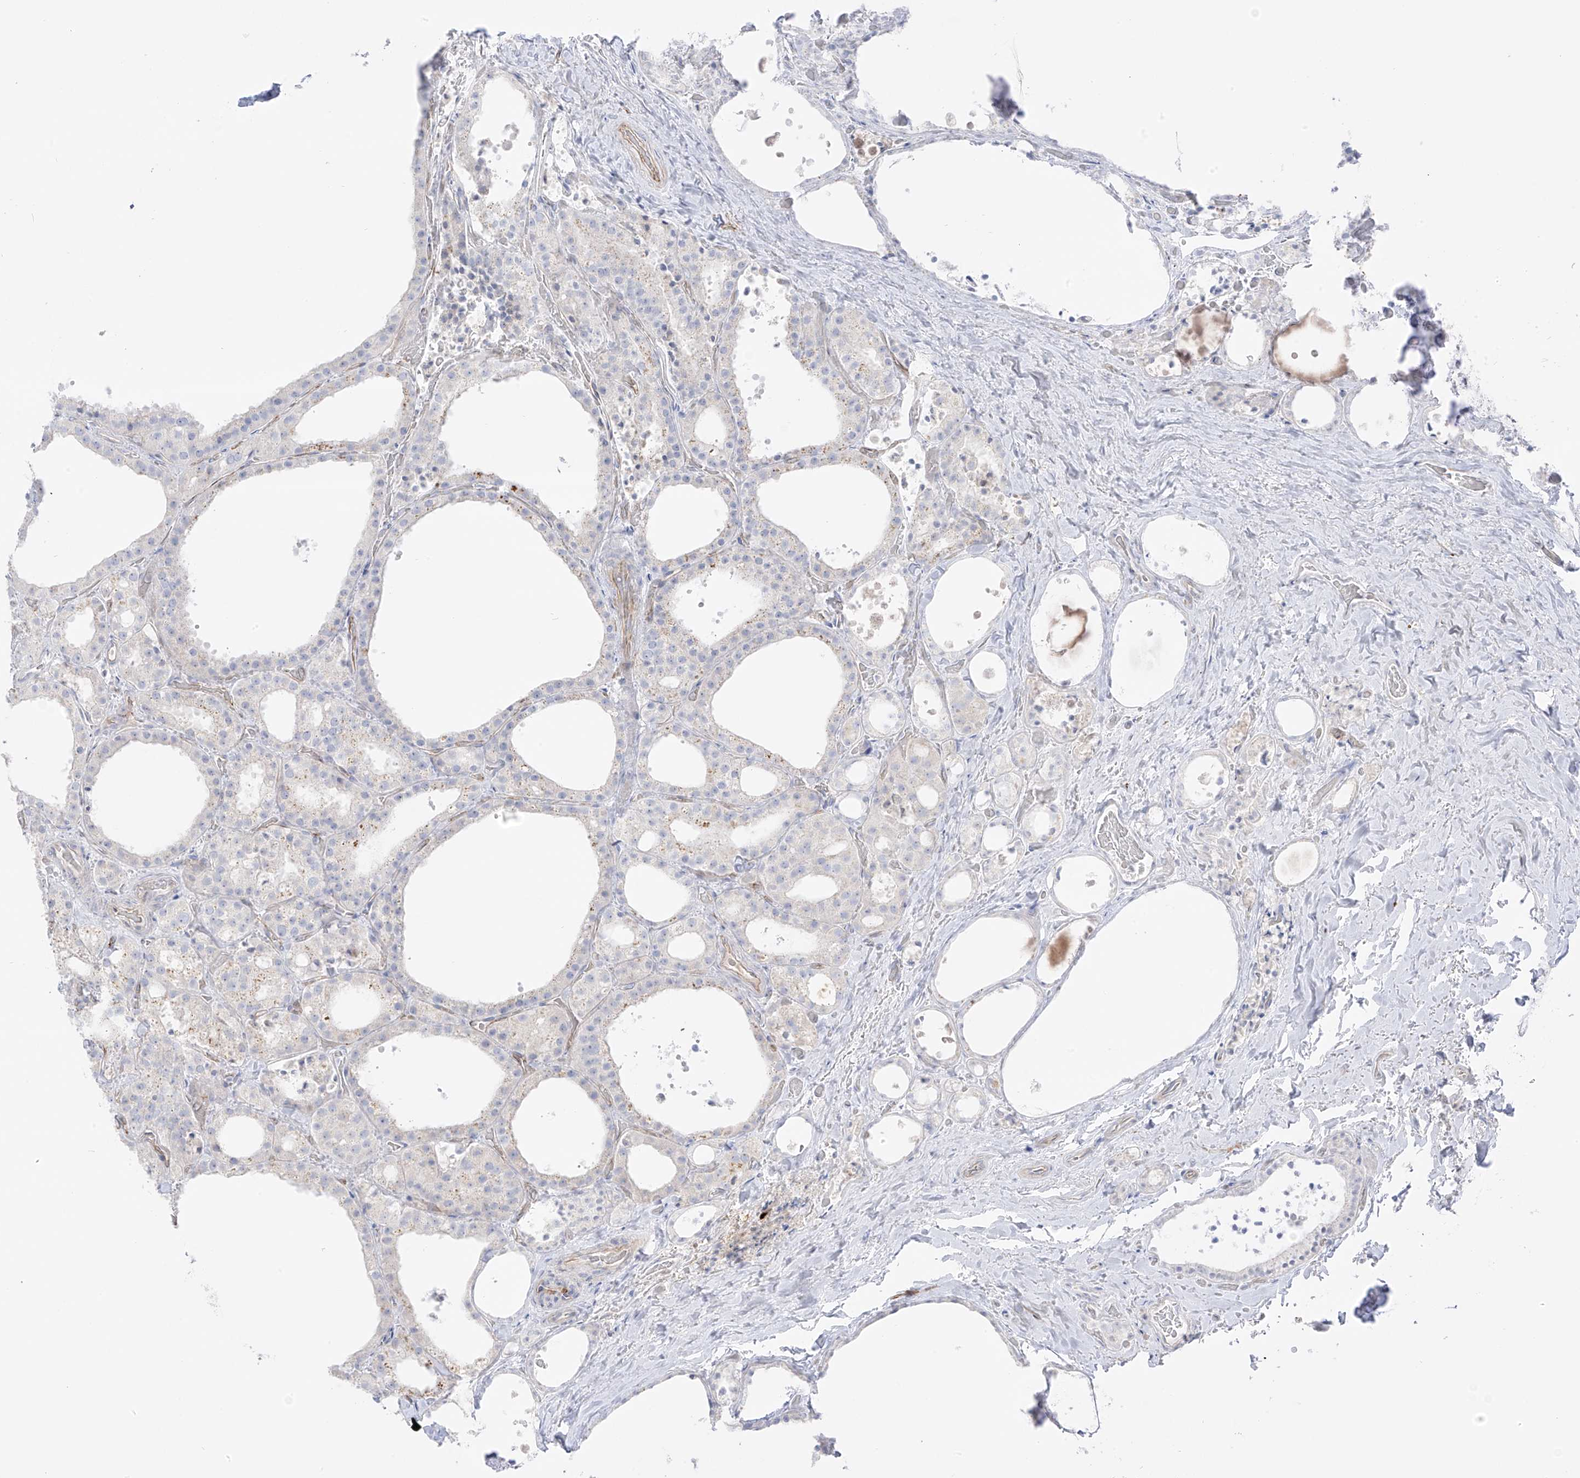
{"staining": {"intensity": "negative", "quantity": "none", "location": "none"}, "tissue": "thyroid cancer", "cell_type": "Tumor cells", "image_type": "cancer", "snomed": [{"axis": "morphology", "description": "Papillary adenocarcinoma, NOS"}, {"axis": "topography", "description": "Thyroid gland"}], "caption": "A high-resolution histopathology image shows immunohistochemistry (IHC) staining of thyroid papillary adenocarcinoma, which displays no significant positivity in tumor cells.", "gene": "C11orf87", "patient": {"sex": "male", "age": 77}}